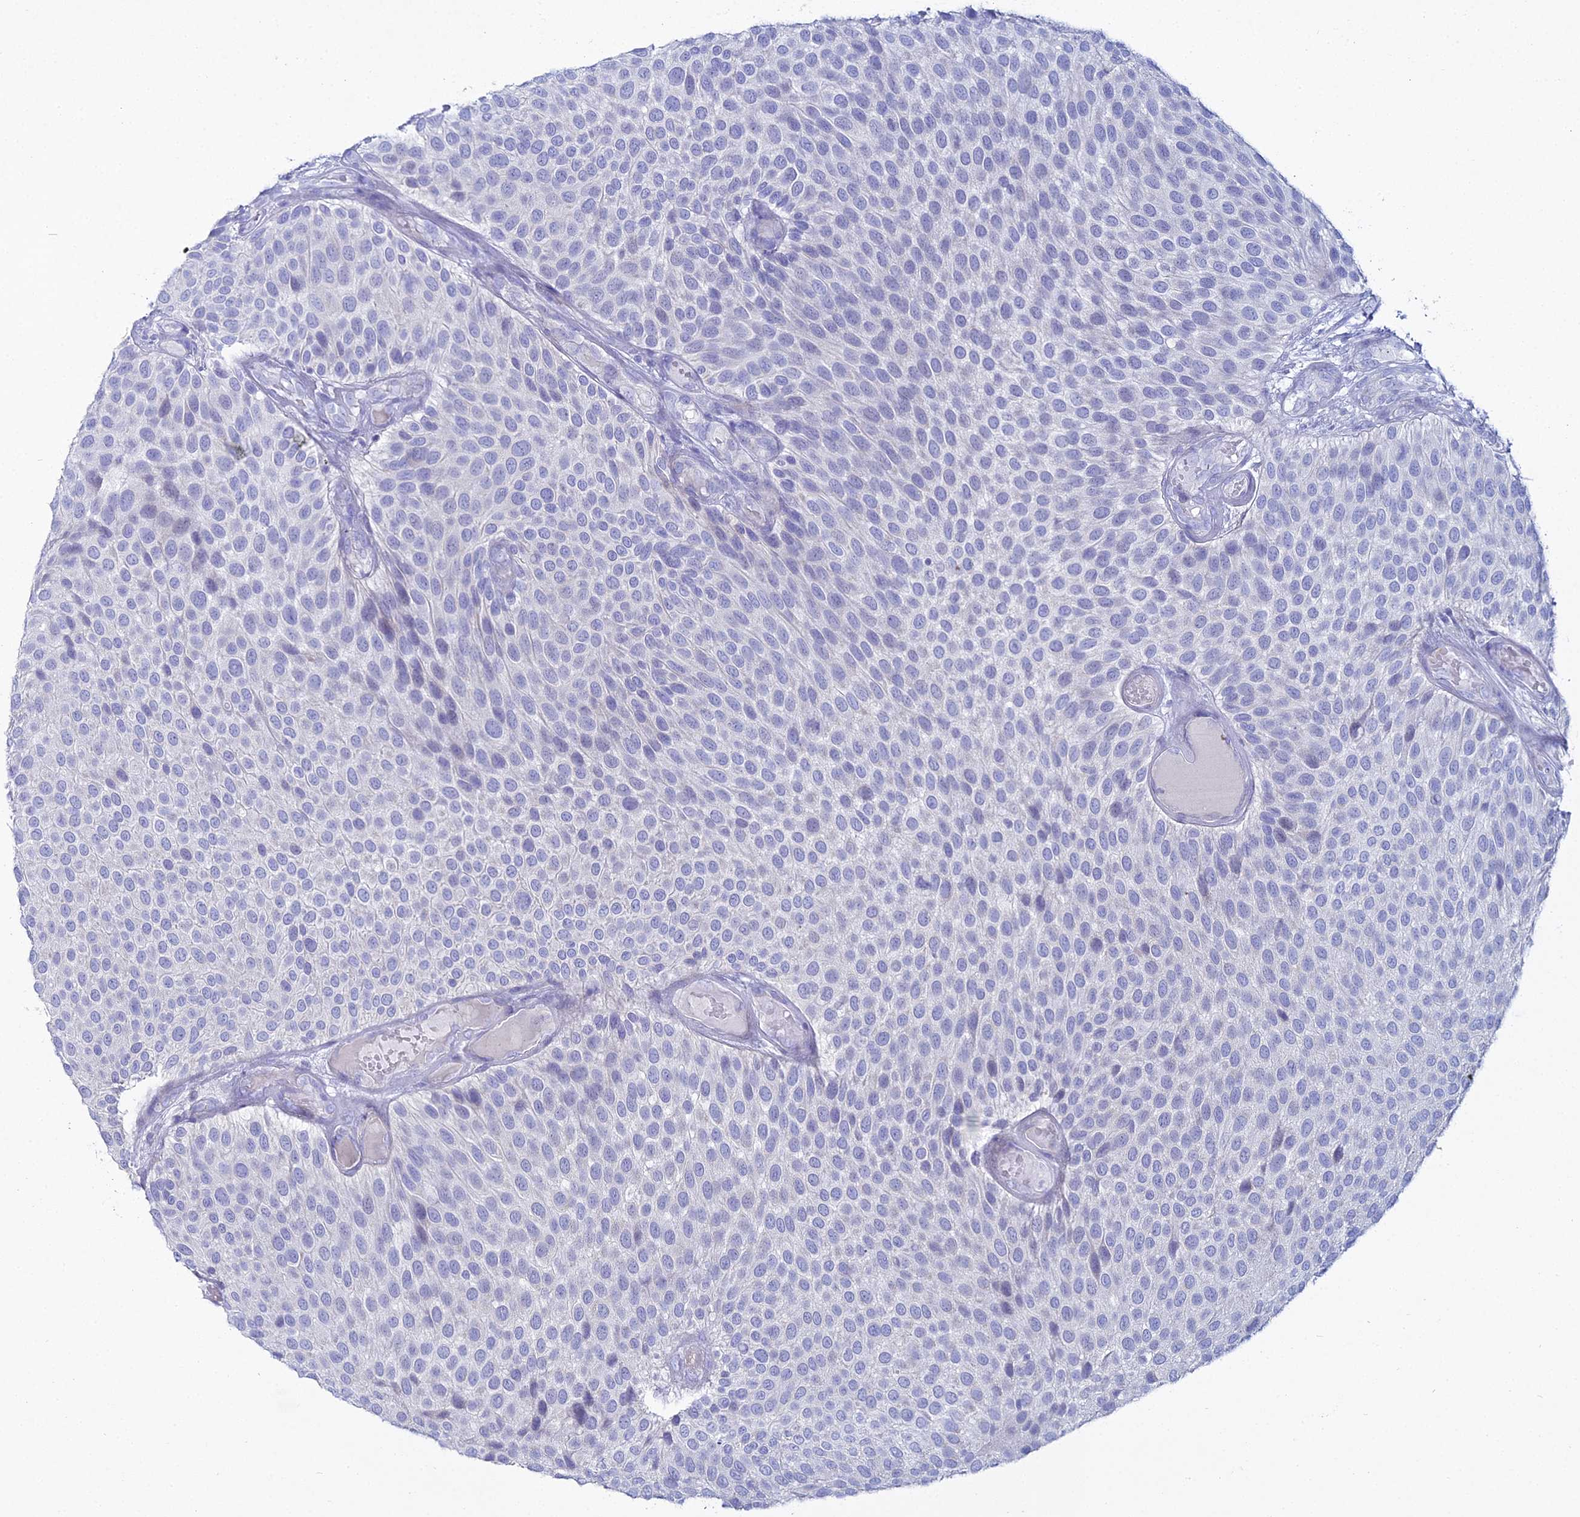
{"staining": {"intensity": "negative", "quantity": "none", "location": "none"}, "tissue": "urothelial cancer", "cell_type": "Tumor cells", "image_type": "cancer", "snomed": [{"axis": "morphology", "description": "Urothelial carcinoma, Low grade"}, {"axis": "topography", "description": "Urinary bladder"}], "caption": "Histopathology image shows no significant protein positivity in tumor cells of urothelial cancer.", "gene": "DHX34", "patient": {"sex": "male", "age": 89}}